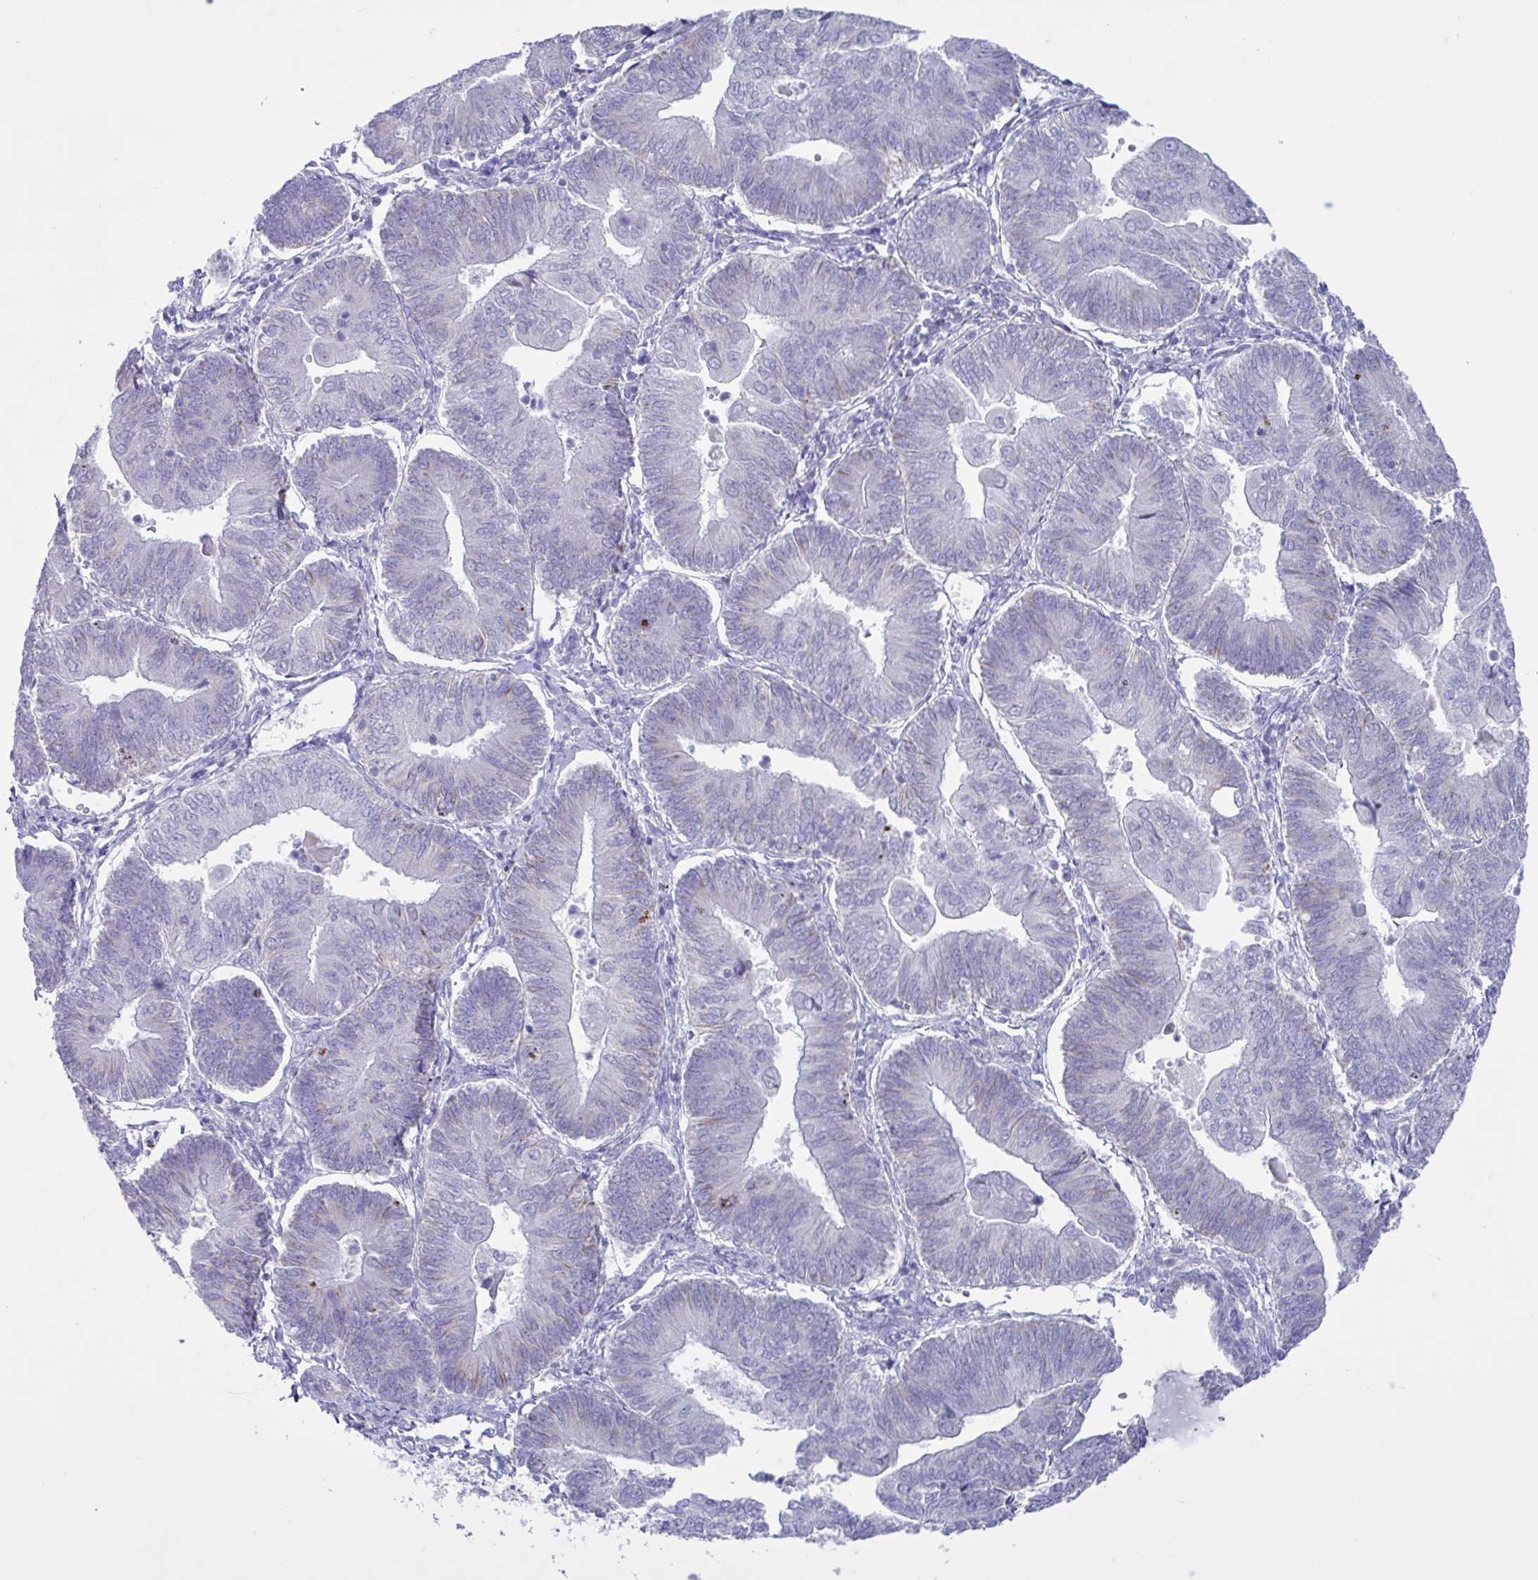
{"staining": {"intensity": "negative", "quantity": "none", "location": "none"}, "tissue": "endometrial cancer", "cell_type": "Tumor cells", "image_type": "cancer", "snomed": [{"axis": "morphology", "description": "Adenocarcinoma, NOS"}, {"axis": "topography", "description": "Endometrium"}], "caption": "Immunohistochemistry (IHC) image of neoplastic tissue: human adenocarcinoma (endometrial) stained with DAB (3,3'-diaminobenzidine) exhibits no significant protein positivity in tumor cells.", "gene": "TMEM86B", "patient": {"sex": "female", "age": 65}}